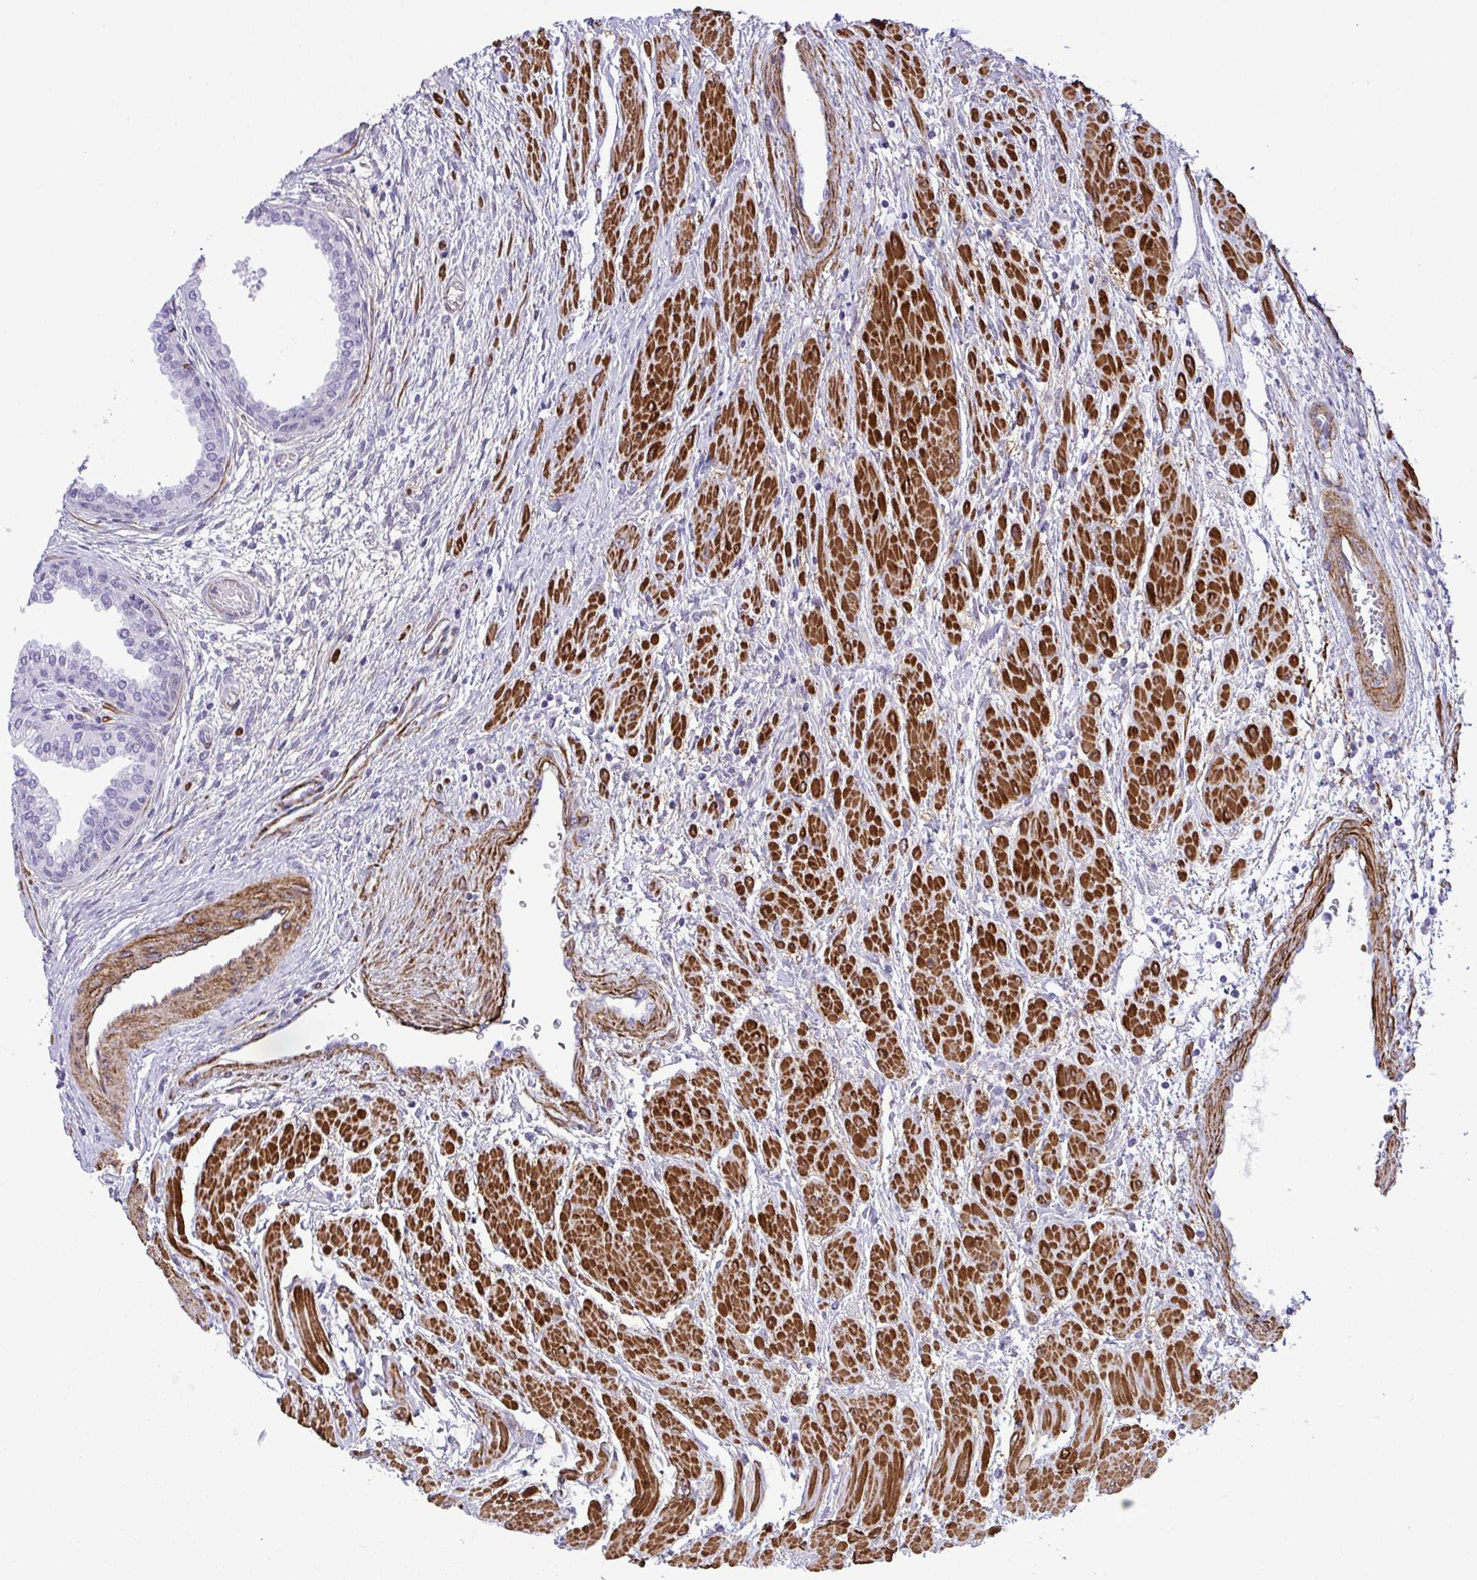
{"staining": {"intensity": "negative", "quantity": "none", "location": "none"}, "tissue": "prostate cancer", "cell_type": "Tumor cells", "image_type": "cancer", "snomed": [{"axis": "morphology", "description": "Adenocarcinoma, High grade"}, {"axis": "topography", "description": "Prostate"}], "caption": "Micrograph shows no protein staining in tumor cells of prostate cancer (high-grade adenocarcinoma) tissue. Brightfield microscopy of IHC stained with DAB (3,3'-diaminobenzidine) (brown) and hematoxylin (blue), captured at high magnification.", "gene": "SYNPO2L", "patient": {"sex": "male", "age": 58}}